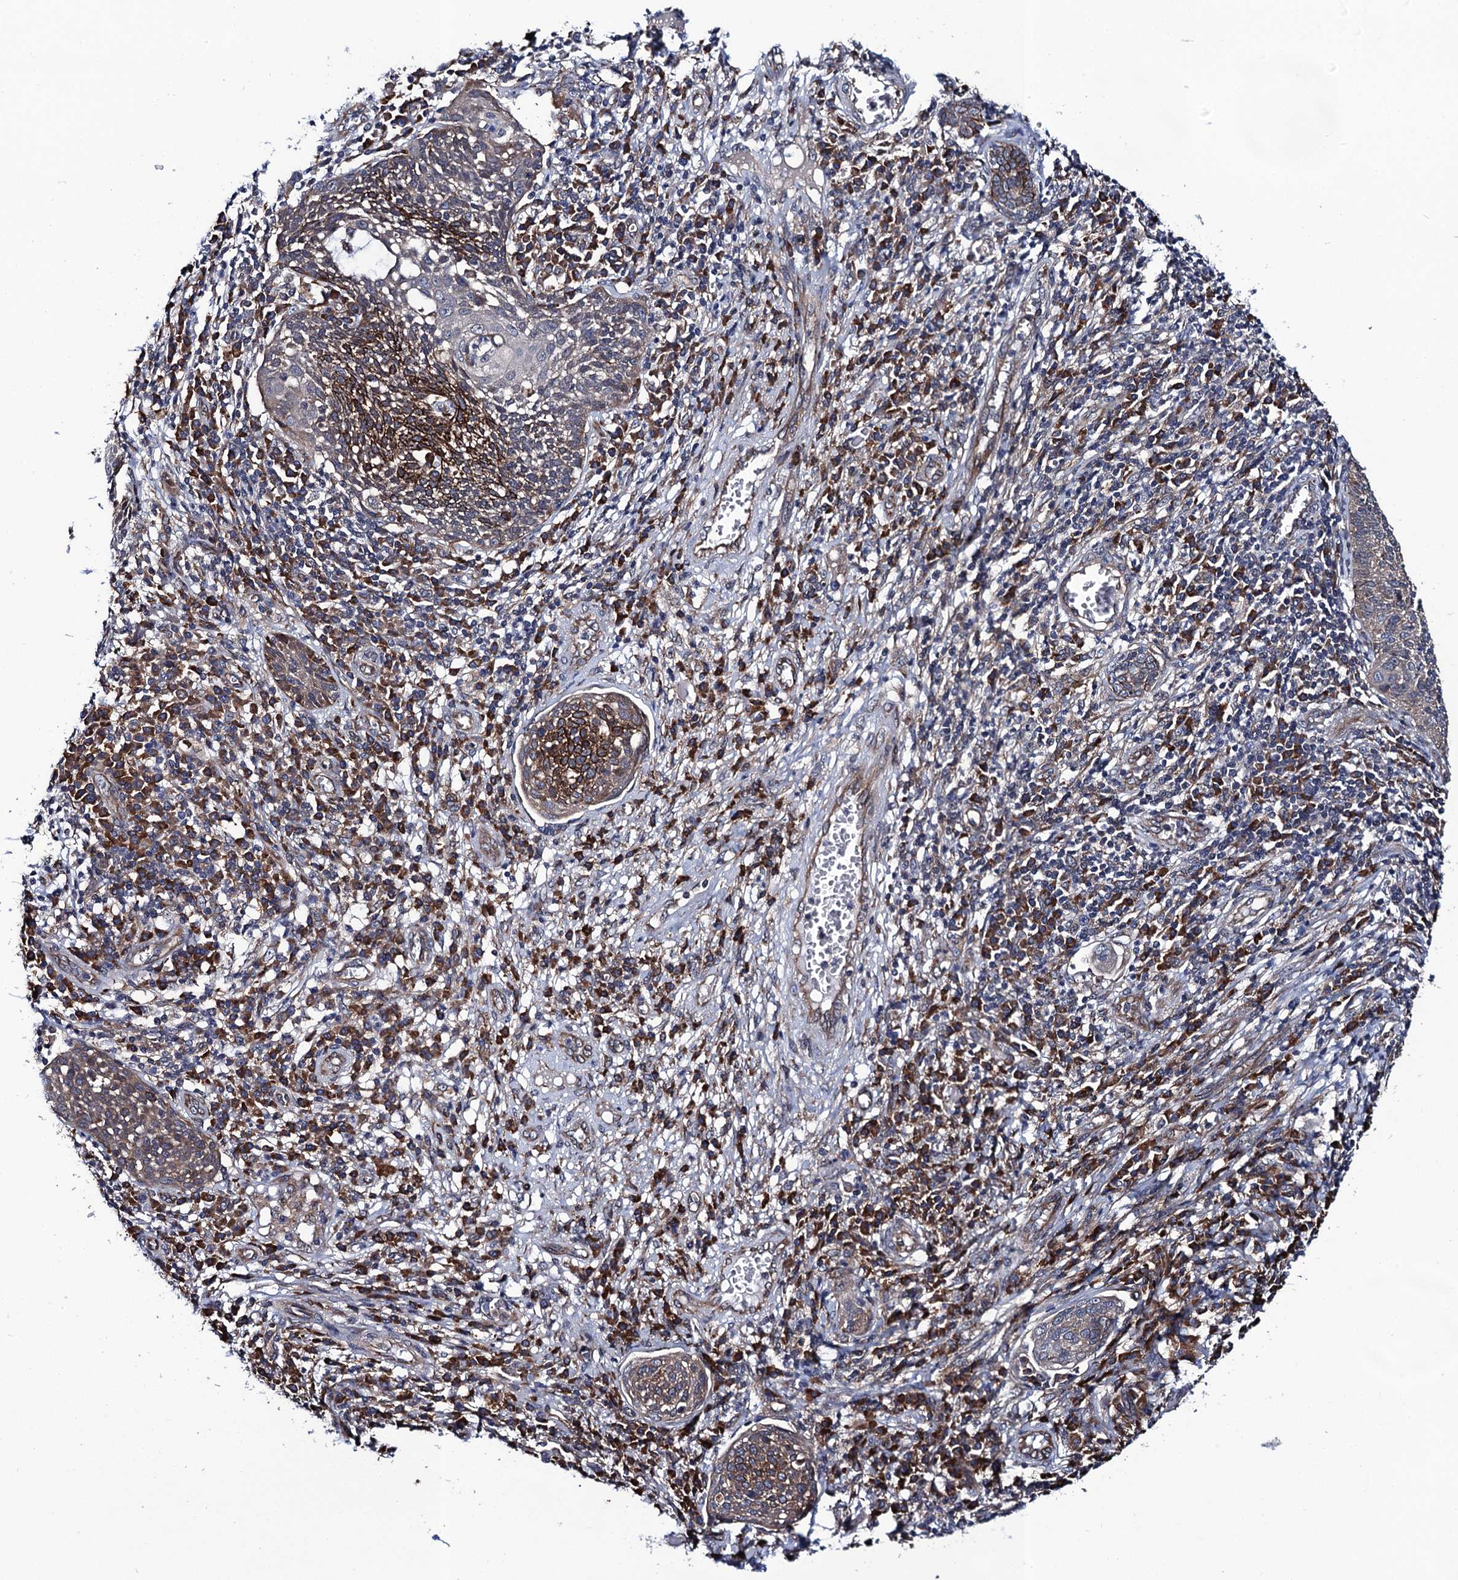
{"staining": {"intensity": "moderate", "quantity": "<25%", "location": "cytoplasmic/membranous"}, "tissue": "cervical cancer", "cell_type": "Tumor cells", "image_type": "cancer", "snomed": [{"axis": "morphology", "description": "Squamous cell carcinoma, NOS"}, {"axis": "topography", "description": "Cervix"}], "caption": "Immunohistochemistry micrograph of human cervical cancer (squamous cell carcinoma) stained for a protein (brown), which reveals low levels of moderate cytoplasmic/membranous staining in about <25% of tumor cells.", "gene": "PGLS", "patient": {"sex": "female", "age": 34}}